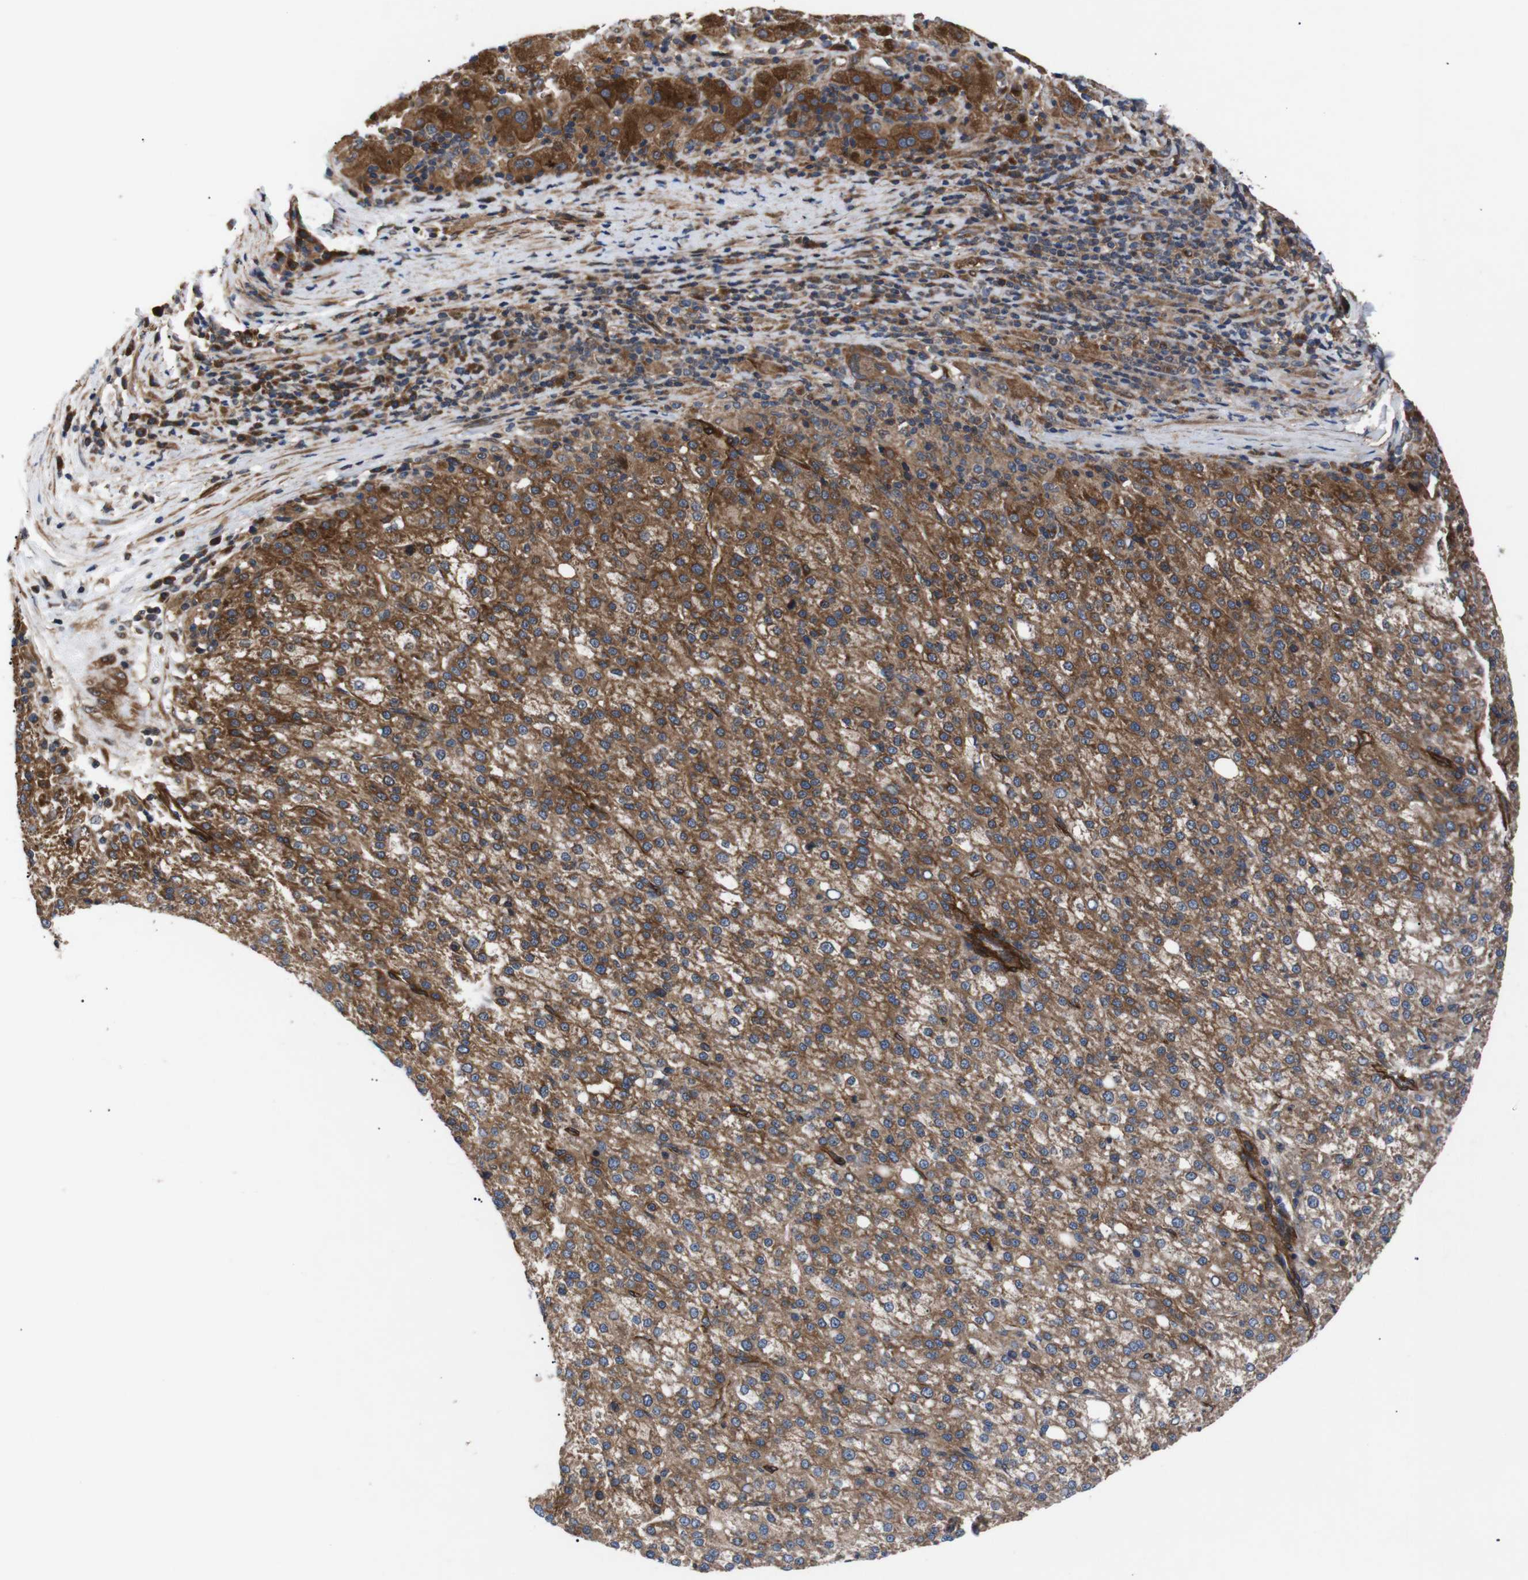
{"staining": {"intensity": "moderate", "quantity": ">75%", "location": "cytoplasmic/membranous"}, "tissue": "liver cancer", "cell_type": "Tumor cells", "image_type": "cancer", "snomed": [{"axis": "morphology", "description": "Carcinoma, Hepatocellular, NOS"}, {"axis": "topography", "description": "Liver"}], "caption": "This is an image of IHC staining of liver cancer (hepatocellular carcinoma), which shows moderate staining in the cytoplasmic/membranous of tumor cells.", "gene": "PAWR", "patient": {"sex": "female", "age": 58}}